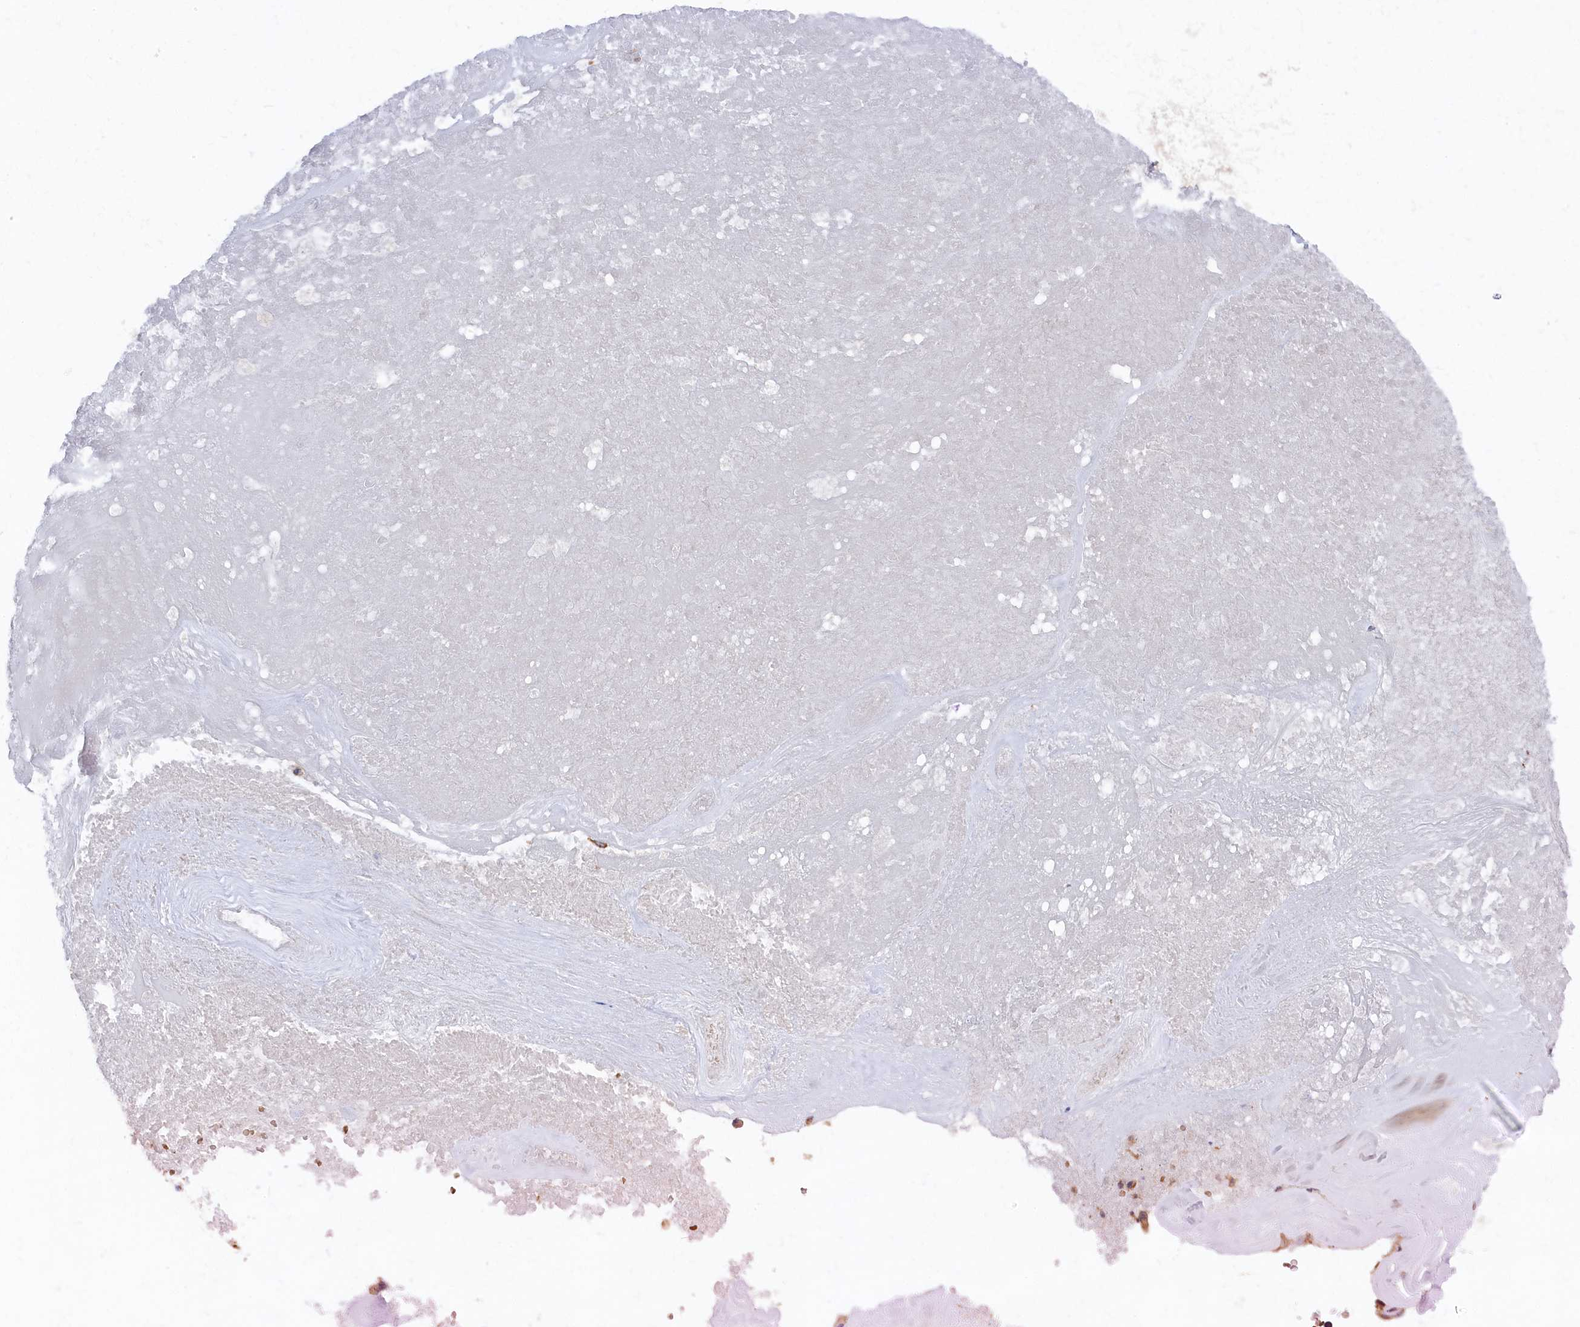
{"staining": {"intensity": "moderate", "quantity": "<25%", "location": "cytoplasmic/membranous"}, "tissue": "ovarian cancer", "cell_type": "Tumor cells", "image_type": "cancer", "snomed": [{"axis": "morphology", "description": "Cystadenocarcinoma, serous, NOS"}, {"axis": "topography", "description": "Ovary"}], "caption": "Ovarian cancer (serous cystadenocarcinoma) tissue exhibits moderate cytoplasmic/membranous expression in approximately <25% of tumor cells, visualized by immunohistochemistry. Immunohistochemistry stains the protein in brown and the nuclei are stained blue.", "gene": "LDHD", "patient": {"sex": "female", "age": 59}}